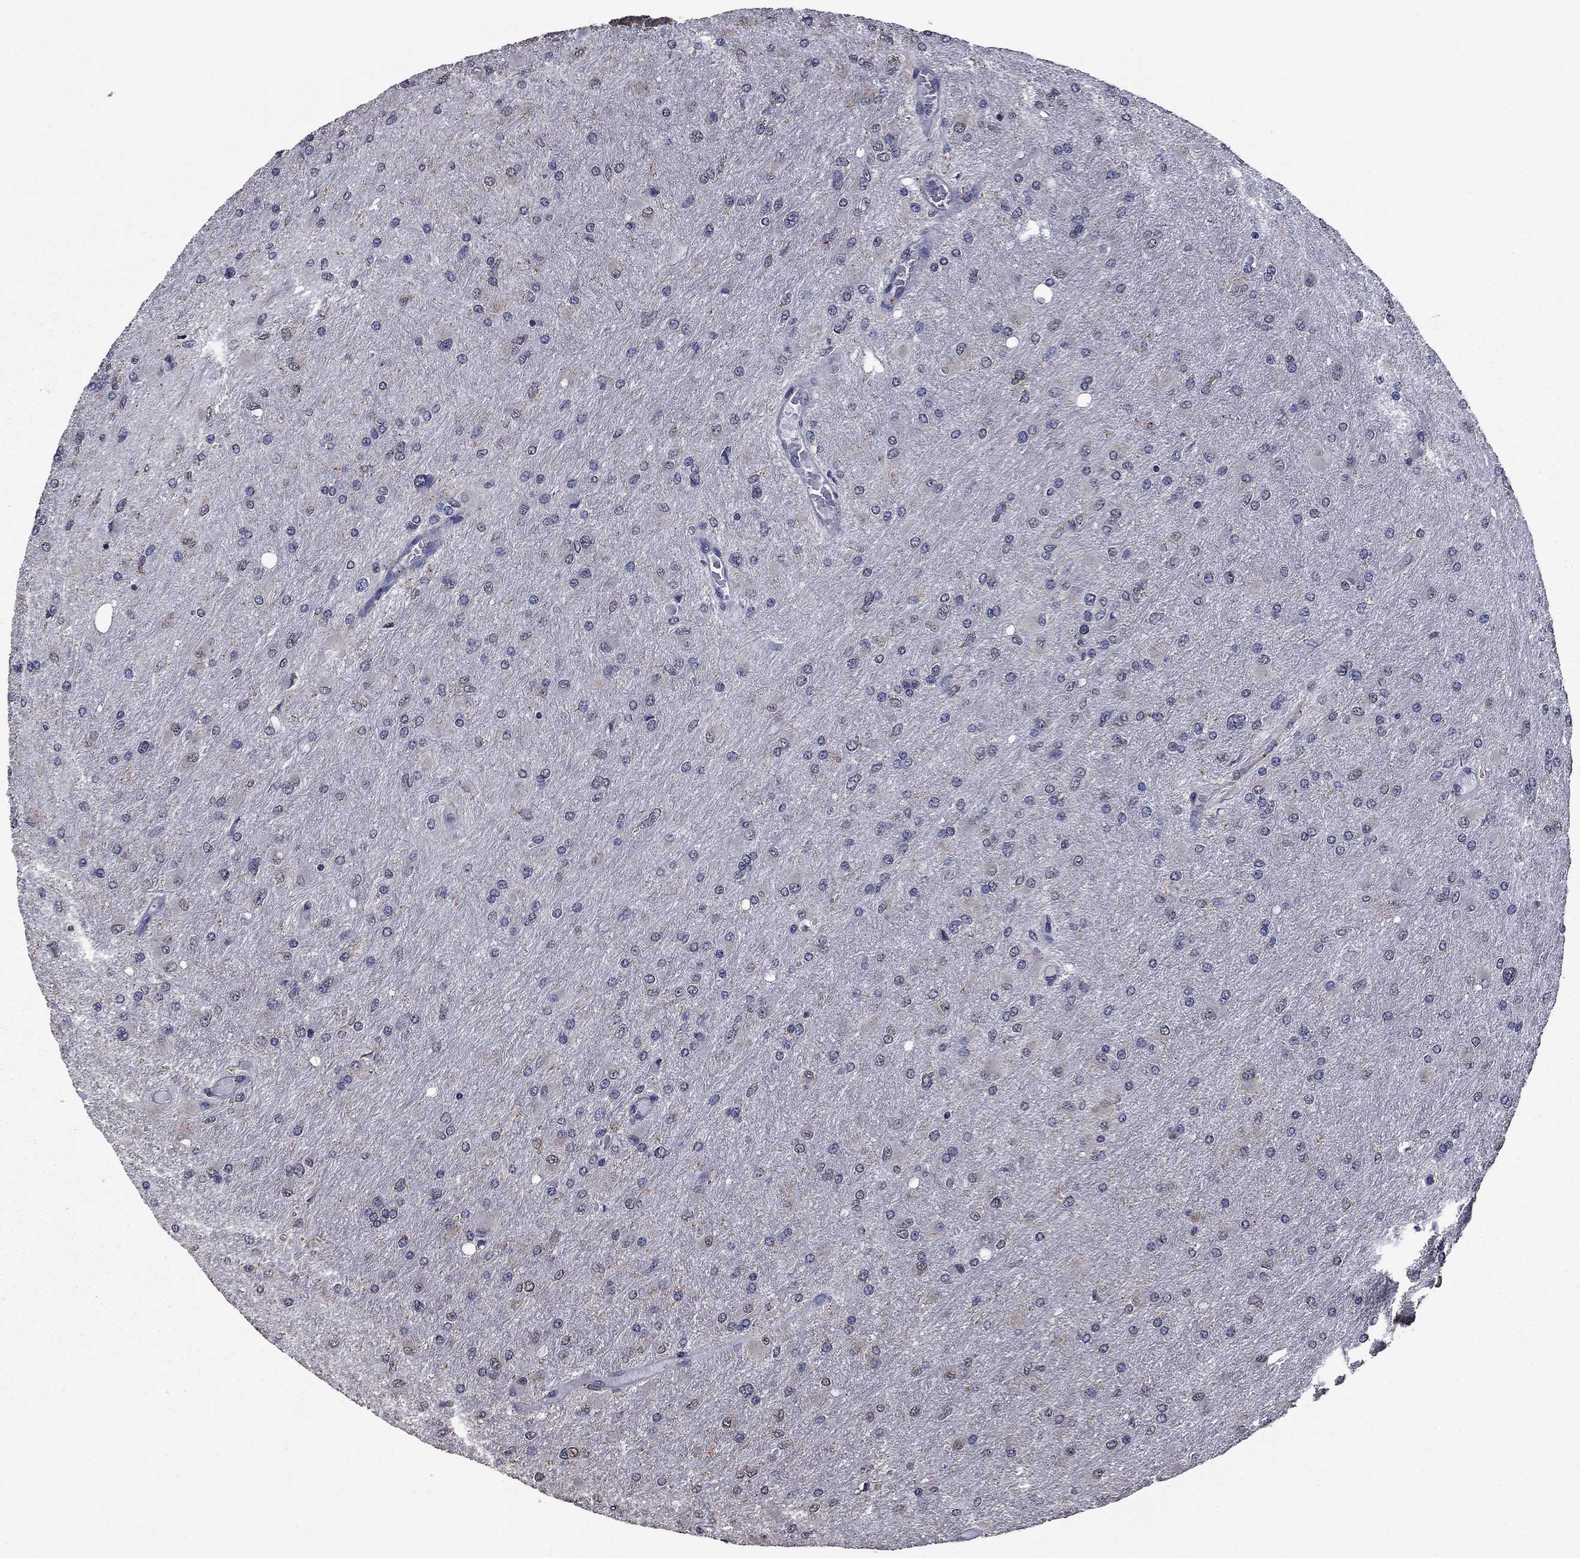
{"staining": {"intensity": "negative", "quantity": "none", "location": "none"}, "tissue": "glioma", "cell_type": "Tumor cells", "image_type": "cancer", "snomed": [{"axis": "morphology", "description": "Glioma, malignant, High grade"}, {"axis": "topography", "description": "Cerebral cortex"}], "caption": "Malignant glioma (high-grade) stained for a protein using immunohistochemistry (IHC) displays no expression tumor cells.", "gene": "MFAP3L", "patient": {"sex": "female", "age": 36}}